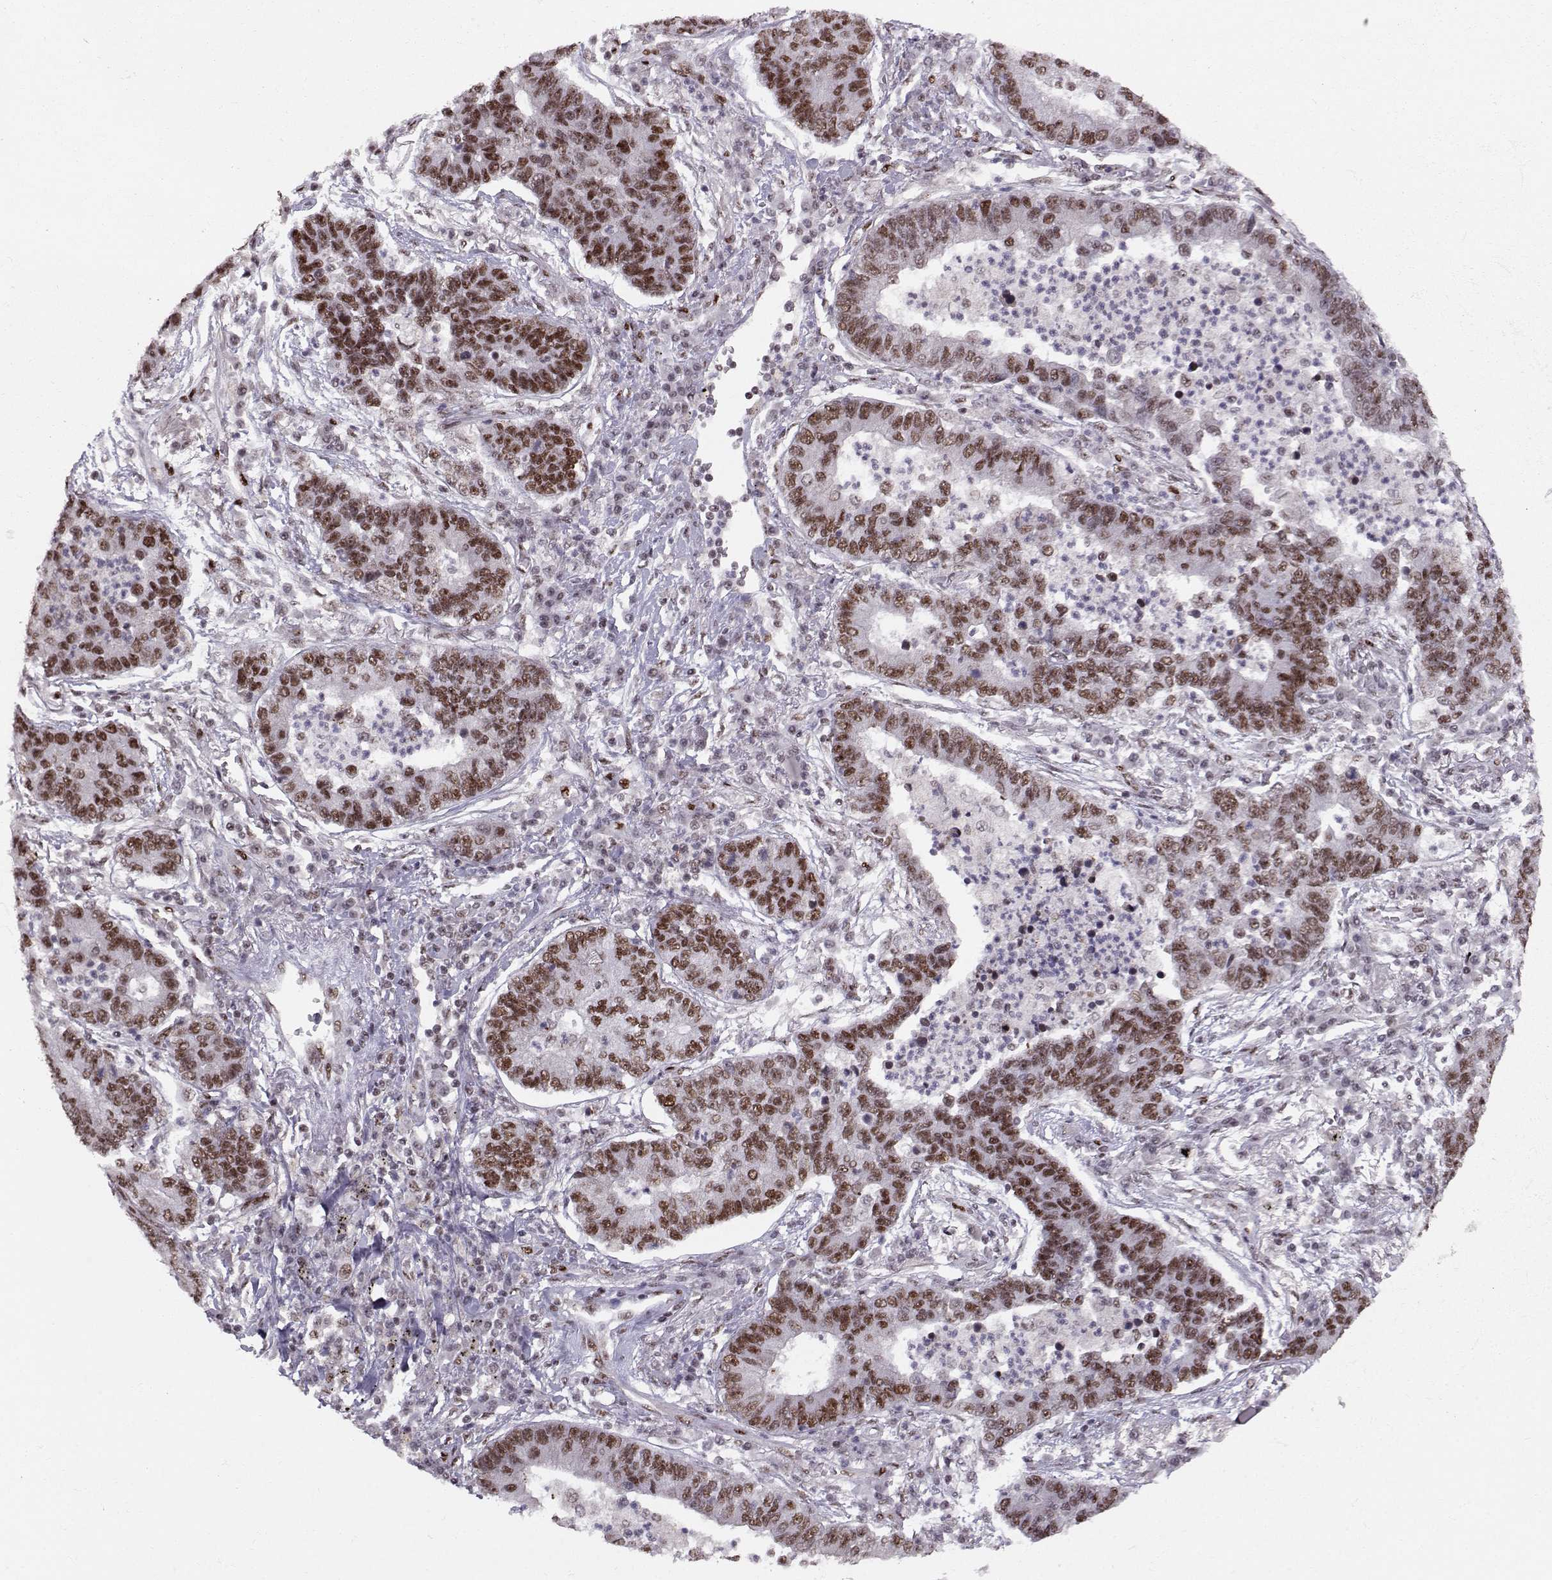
{"staining": {"intensity": "strong", "quantity": "25%-75%", "location": "nuclear"}, "tissue": "lung cancer", "cell_type": "Tumor cells", "image_type": "cancer", "snomed": [{"axis": "morphology", "description": "Adenocarcinoma, NOS"}, {"axis": "topography", "description": "Lung"}], "caption": "Strong nuclear staining for a protein is seen in about 25%-75% of tumor cells of adenocarcinoma (lung) using immunohistochemistry (IHC).", "gene": "SNAPC2", "patient": {"sex": "female", "age": 57}}